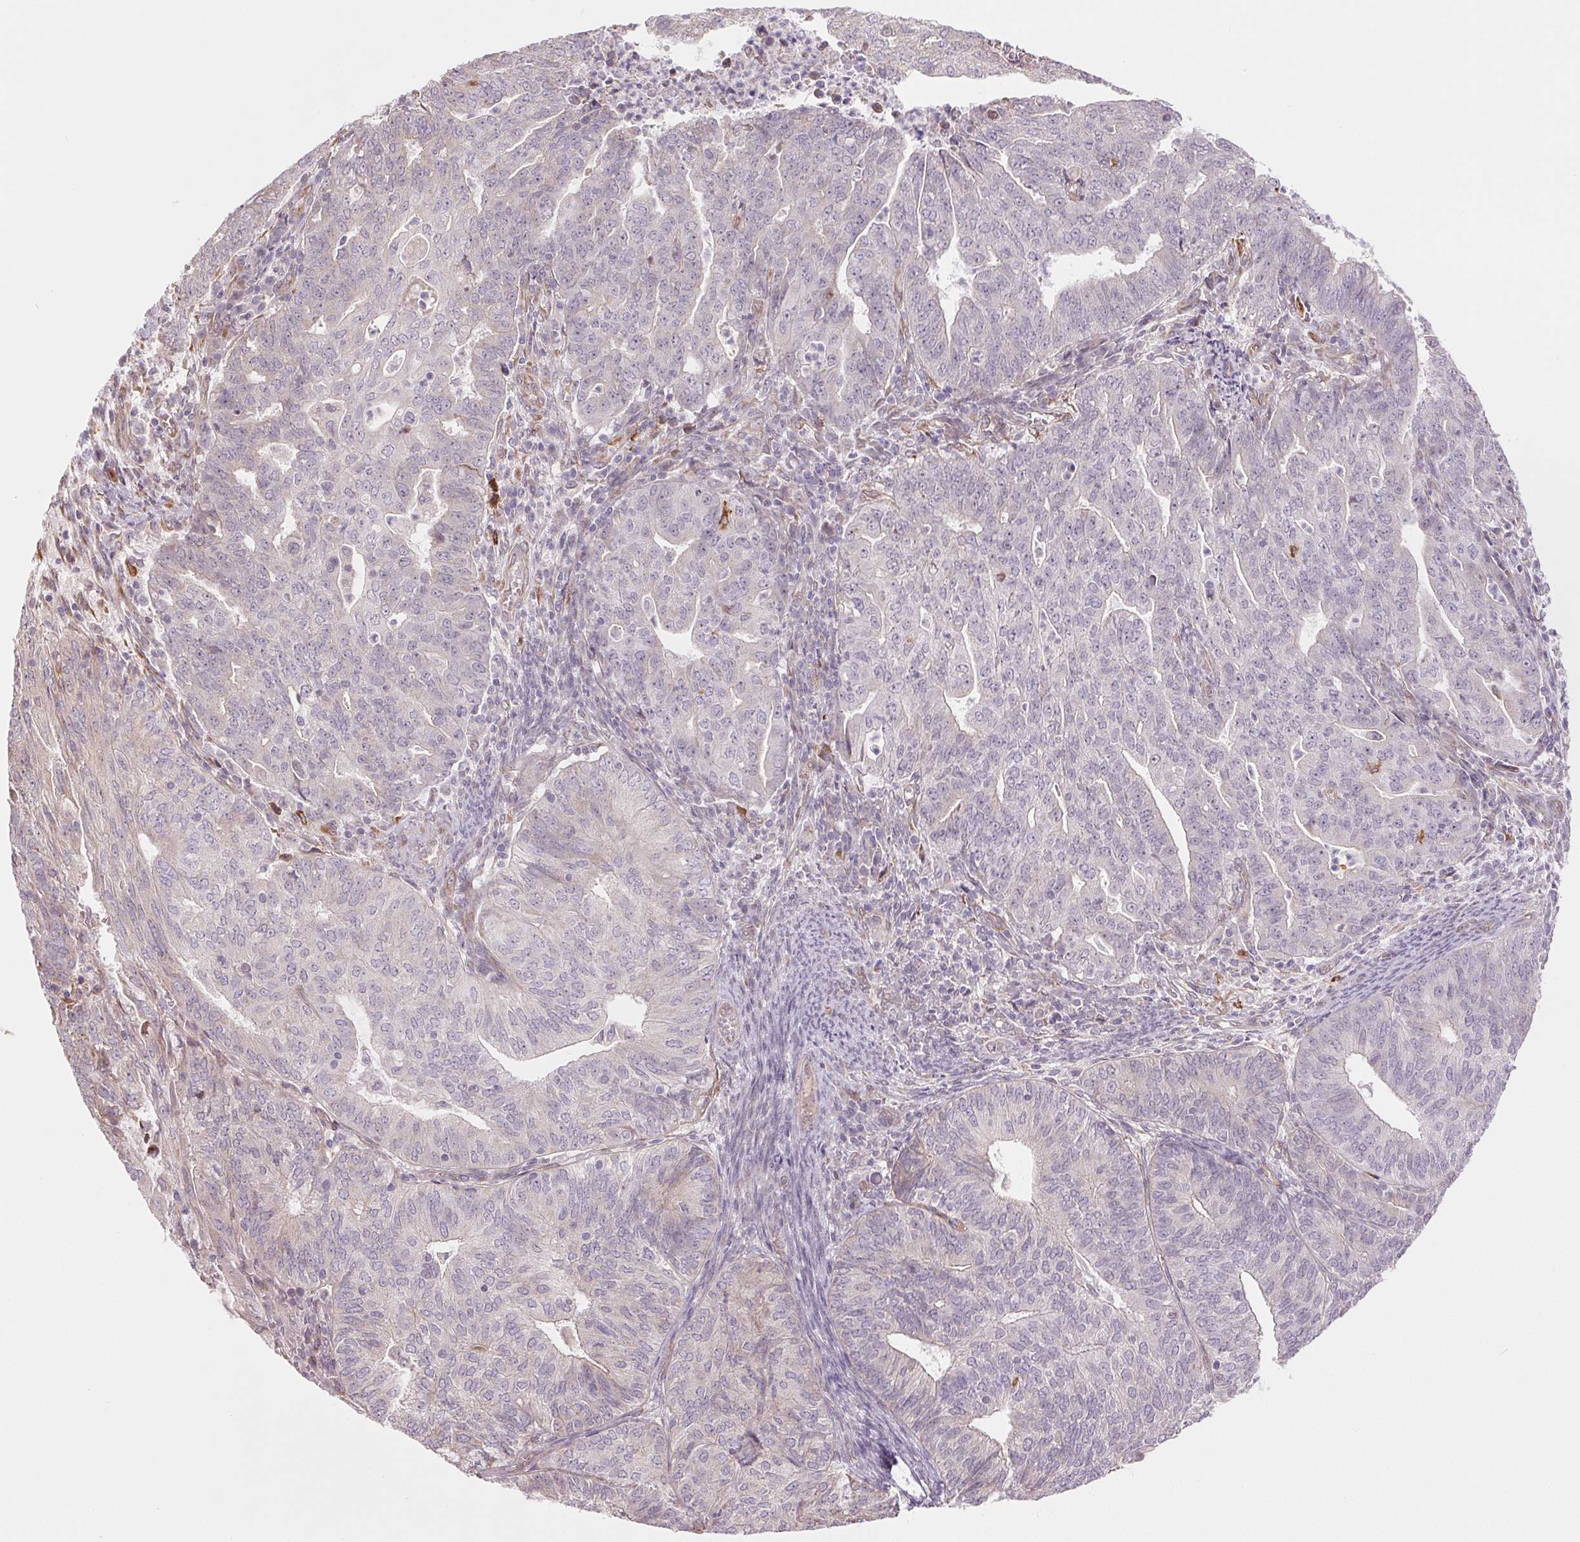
{"staining": {"intensity": "negative", "quantity": "none", "location": "none"}, "tissue": "endometrial cancer", "cell_type": "Tumor cells", "image_type": "cancer", "snomed": [{"axis": "morphology", "description": "Adenocarcinoma, NOS"}, {"axis": "topography", "description": "Endometrium"}], "caption": "This is a histopathology image of immunohistochemistry staining of endometrial cancer (adenocarcinoma), which shows no staining in tumor cells. (DAB immunohistochemistry (IHC) with hematoxylin counter stain).", "gene": "METTL17", "patient": {"sex": "female", "age": 82}}